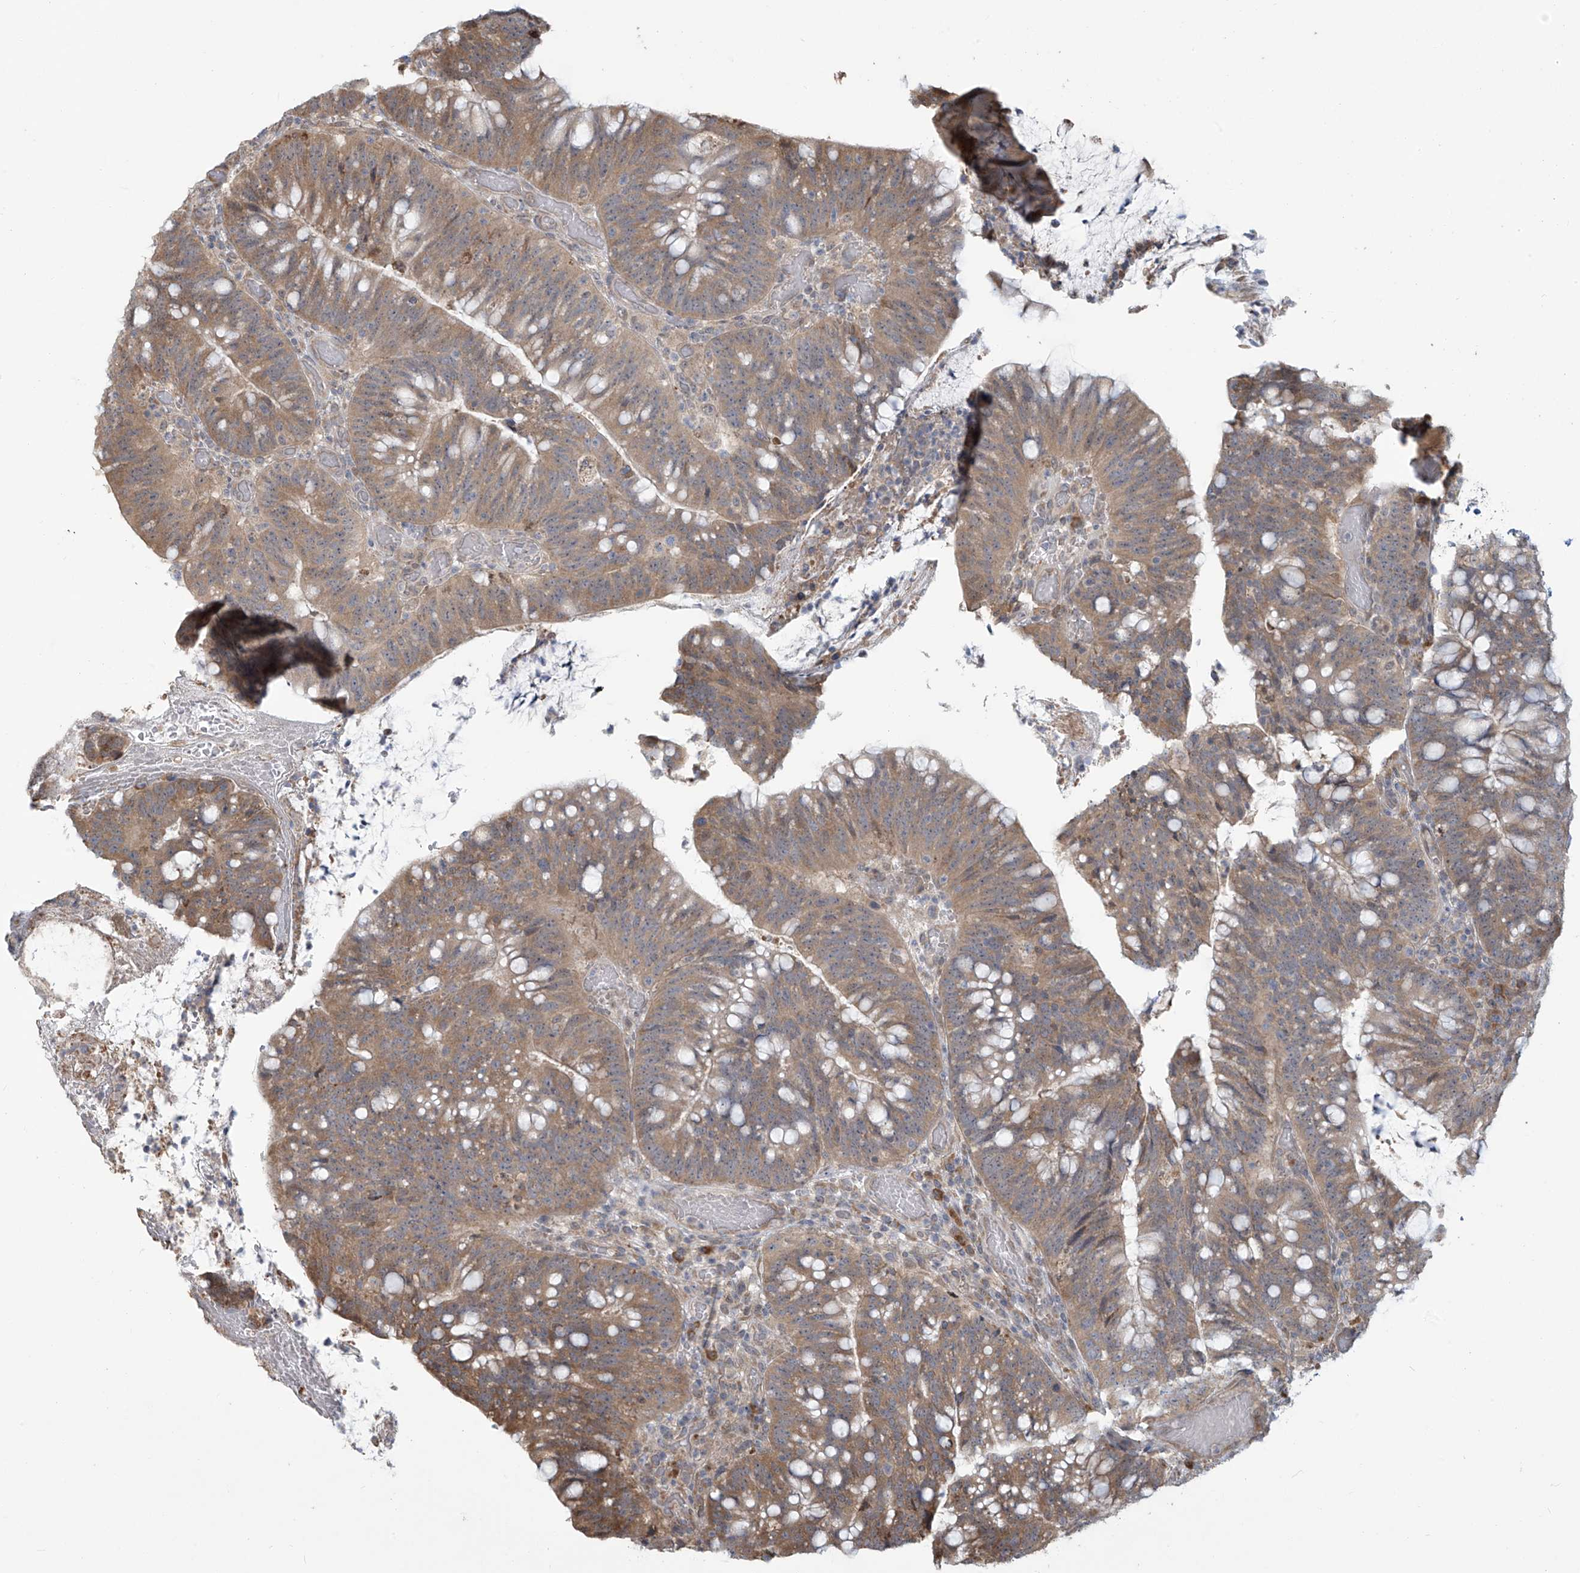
{"staining": {"intensity": "moderate", "quantity": ">75%", "location": "cytoplasmic/membranous"}, "tissue": "colorectal cancer", "cell_type": "Tumor cells", "image_type": "cancer", "snomed": [{"axis": "morphology", "description": "Adenocarcinoma, NOS"}, {"axis": "topography", "description": "Colon"}], "caption": "Immunohistochemical staining of human colorectal cancer shows medium levels of moderate cytoplasmic/membranous protein staining in about >75% of tumor cells.", "gene": "PLEKHM3", "patient": {"sex": "female", "age": 66}}